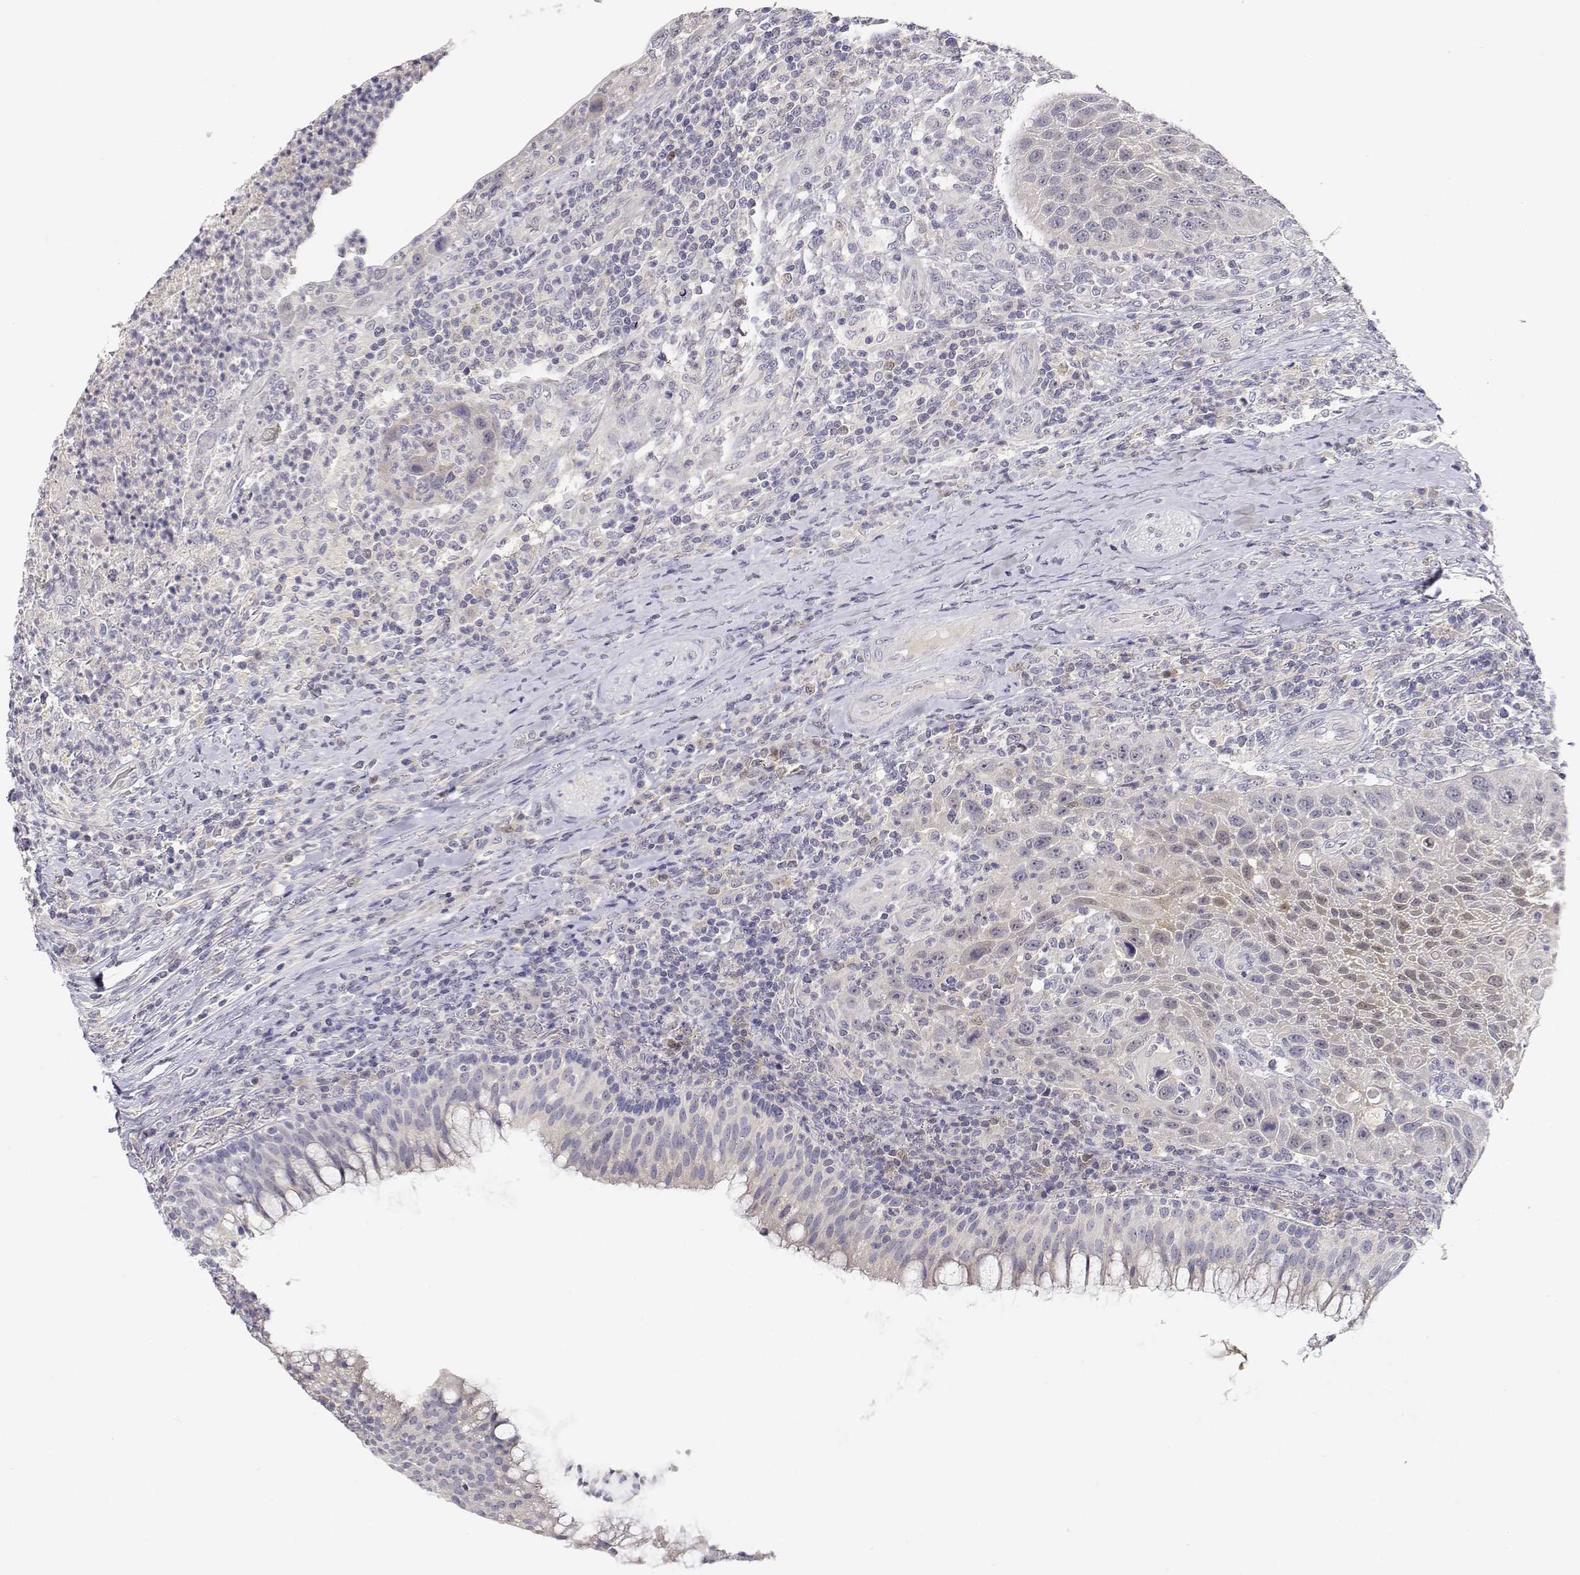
{"staining": {"intensity": "negative", "quantity": "none", "location": "none"}, "tissue": "head and neck cancer", "cell_type": "Tumor cells", "image_type": "cancer", "snomed": [{"axis": "morphology", "description": "Squamous cell carcinoma, NOS"}, {"axis": "topography", "description": "Head-Neck"}], "caption": "Immunohistochemical staining of human squamous cell carcinoma (head and neck) demonstrates no significant staining in tumor cells.", "gene": "ADA", "patient": {"sex": "male", "age": 69}}